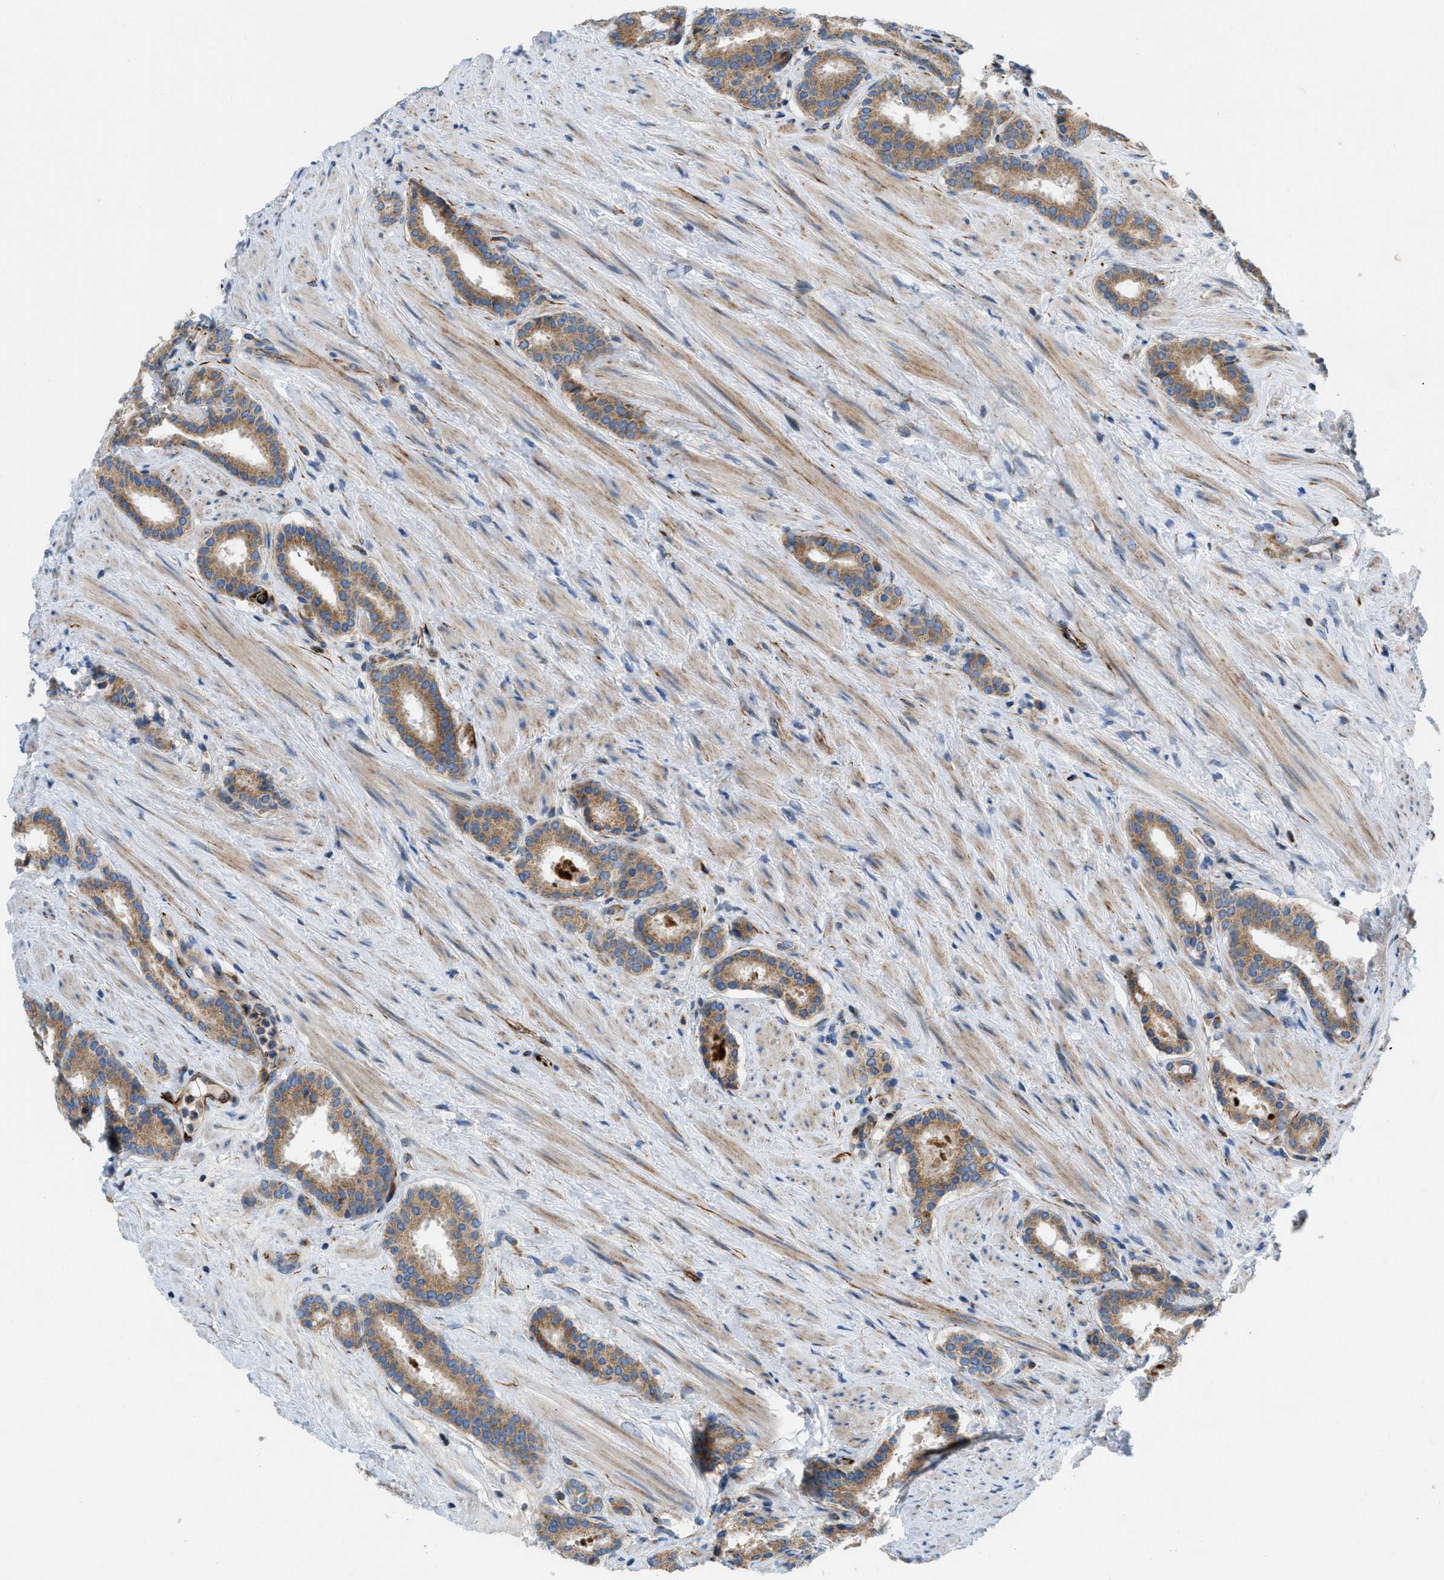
{"staining": {"intensity": "moderate", "quantity": ">75%", "location": "cytoplasmic/membranous"}, "tissue": "prostate cancer", "cell_type": "Tumor cells", "image_type": "cancer", "snomed": [{"axis": "morphology", "description": "Adenocarcinoma, Low grade"}, {"axis": "topography", "description": "Prostate"}], "caption": "Moderate cytoplasmic/membranous positivity is present in approximately >75% of tumor cells in prostate cancer. Nuclei are stained in blue.", "gene": "ZNF831", "patient": {"sex": "male", "age": 69}}